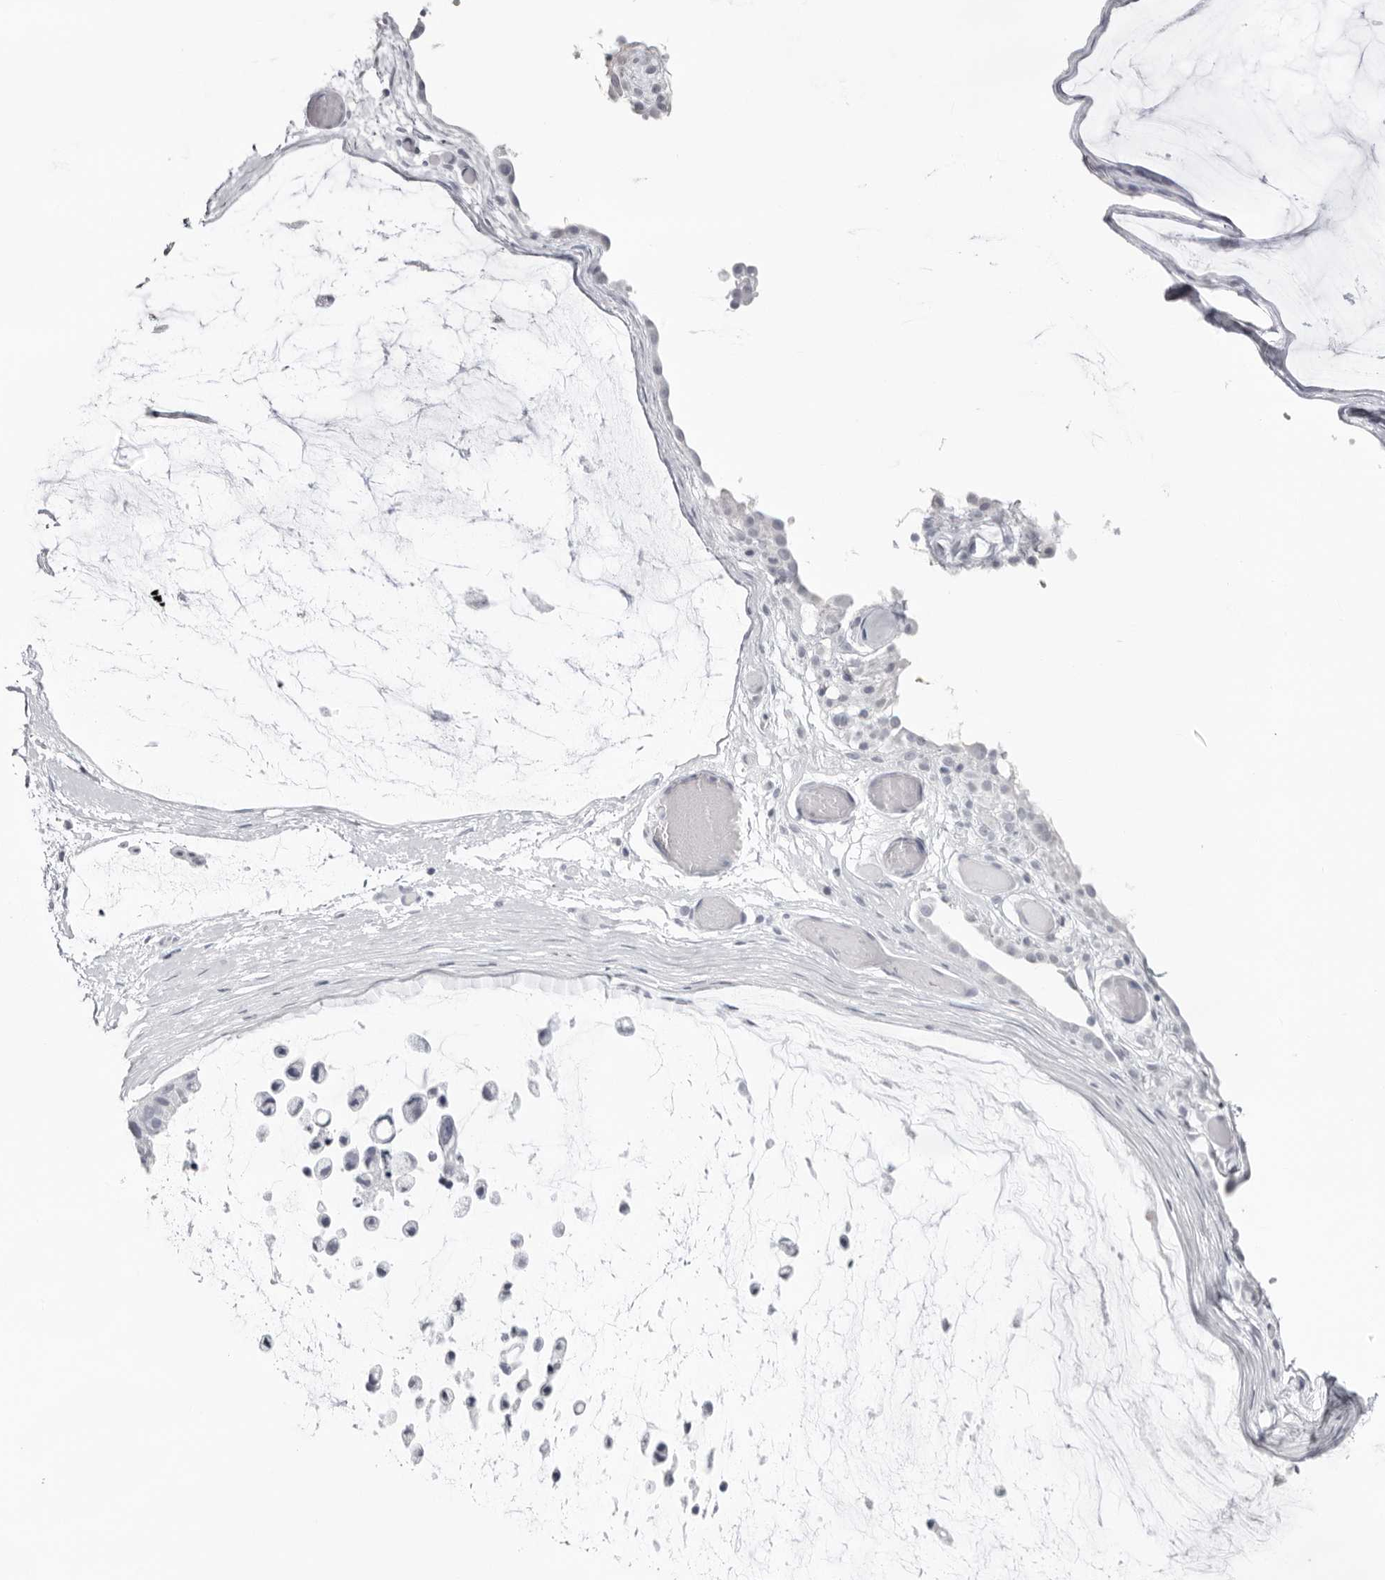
{"staining": {"intensity": "negative", "quantity": "none", "location": "none"}, "tissue": "ovarian cancer", "cell_type": "Tumor cells", "image_type": "cancer", "snomed": [{"axis": "morphology", "description": "Cystadenocarcinoma, mucinous, NOS"}, {"axis": "topography", "description": "Ovary"}], "caption": "There is no significant expression in tumor cells of ovarian cancer (mucinous cystadenocarcinoma).", "gene": "INSL3", "patient": {"sex": "female", "age": 39}}